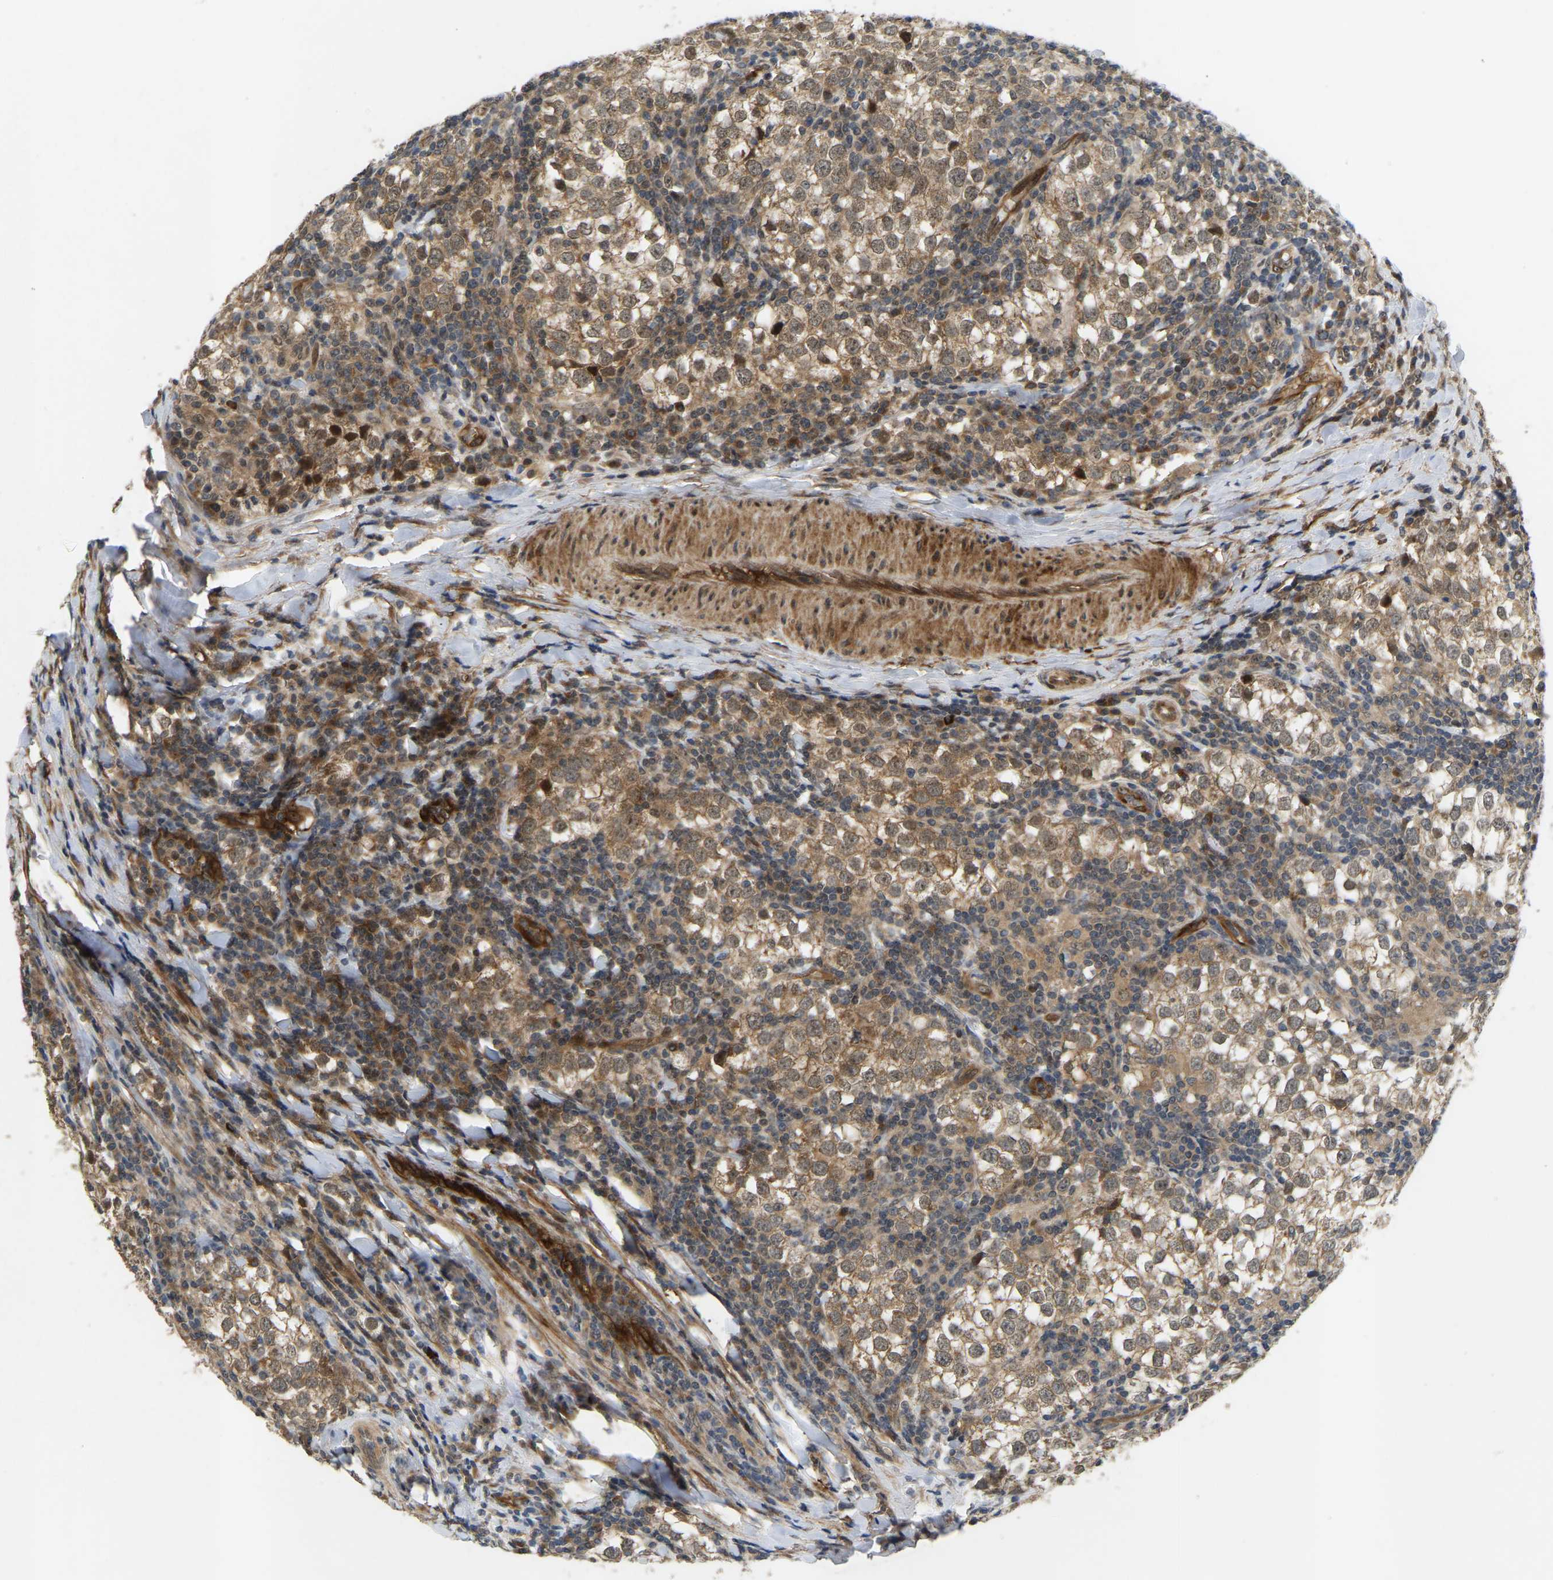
{"staining": {"intensity": "weak", "quantity": ">75%", "location": "cytoplasmic/membranous,nuclear"}, "tissue": "testis cancer", "cell_type": "Tumor cells", "image_type": "cancer", "snomed": [{"axis": "morphology", "description": "Seminoma, NOS"}, {"axis": "morphology", "description": "Carcinoma, Embryonal, NOS"}, {"axis": "topography", "description": "Testis"}], "caption": "This image exhibits IHC staining of testis cancer (embryonal carcinoma), with low weak cytoplasmic/membranous and nuclear expression in about >75% of tumor cells.", "gene": "LIMK2", "patient": {"sex": "male", "age": 36}}